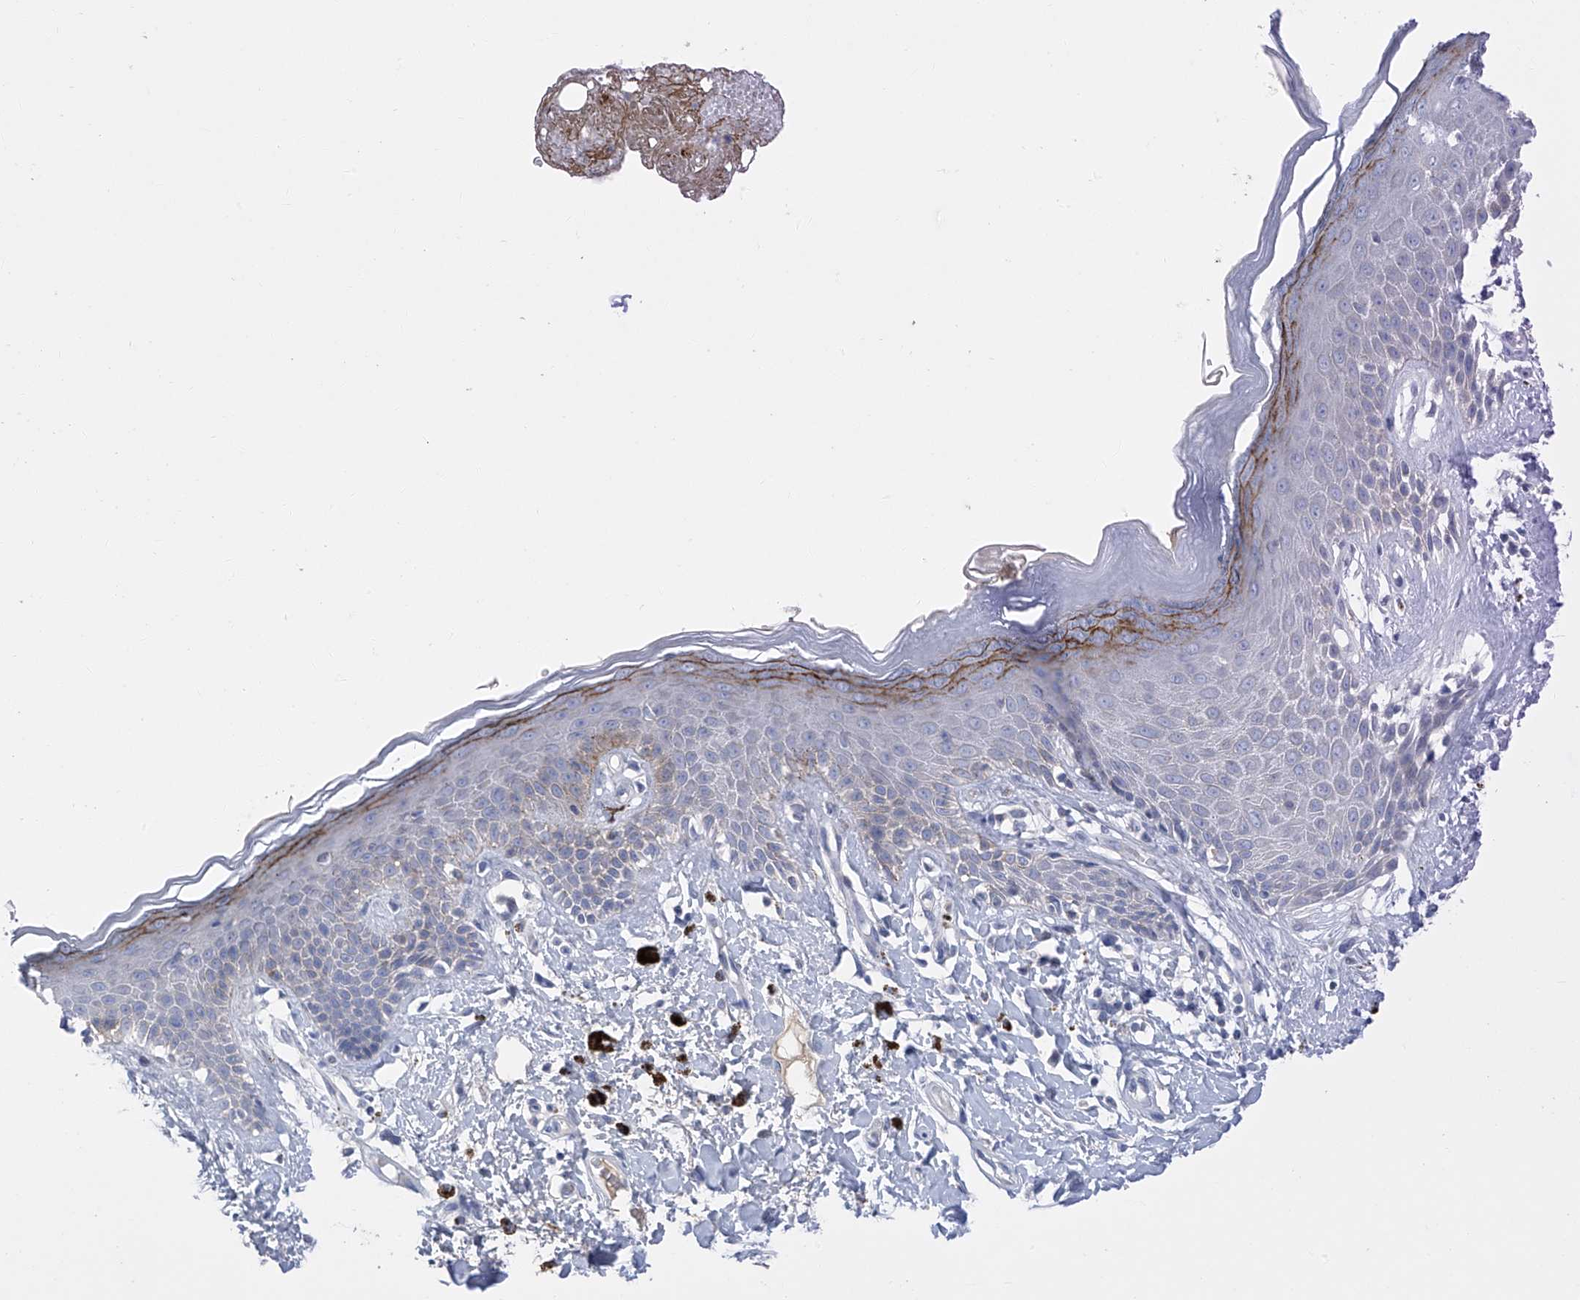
{"staining": {"intensity": "moderate", "quantity": "<25%", "location": "cytoplasmic/membranous"}, "tissue": "skin", "cell_type": "Epidermal cells", "image_type": "normal", "snomed": [{"axis": "morphology", "description": "Normal tissue, NOS"}, {"axis": "topography", "description": "Anal"}], "caption": "About <25% of epidermal cells in benign skin exhibit moderate cytoplasmic/membranous protein staining as visualized by brown immunohistochemical staining.", "gene": "SLCO4A1", "patient": {"sex": "female", "age": 78}}